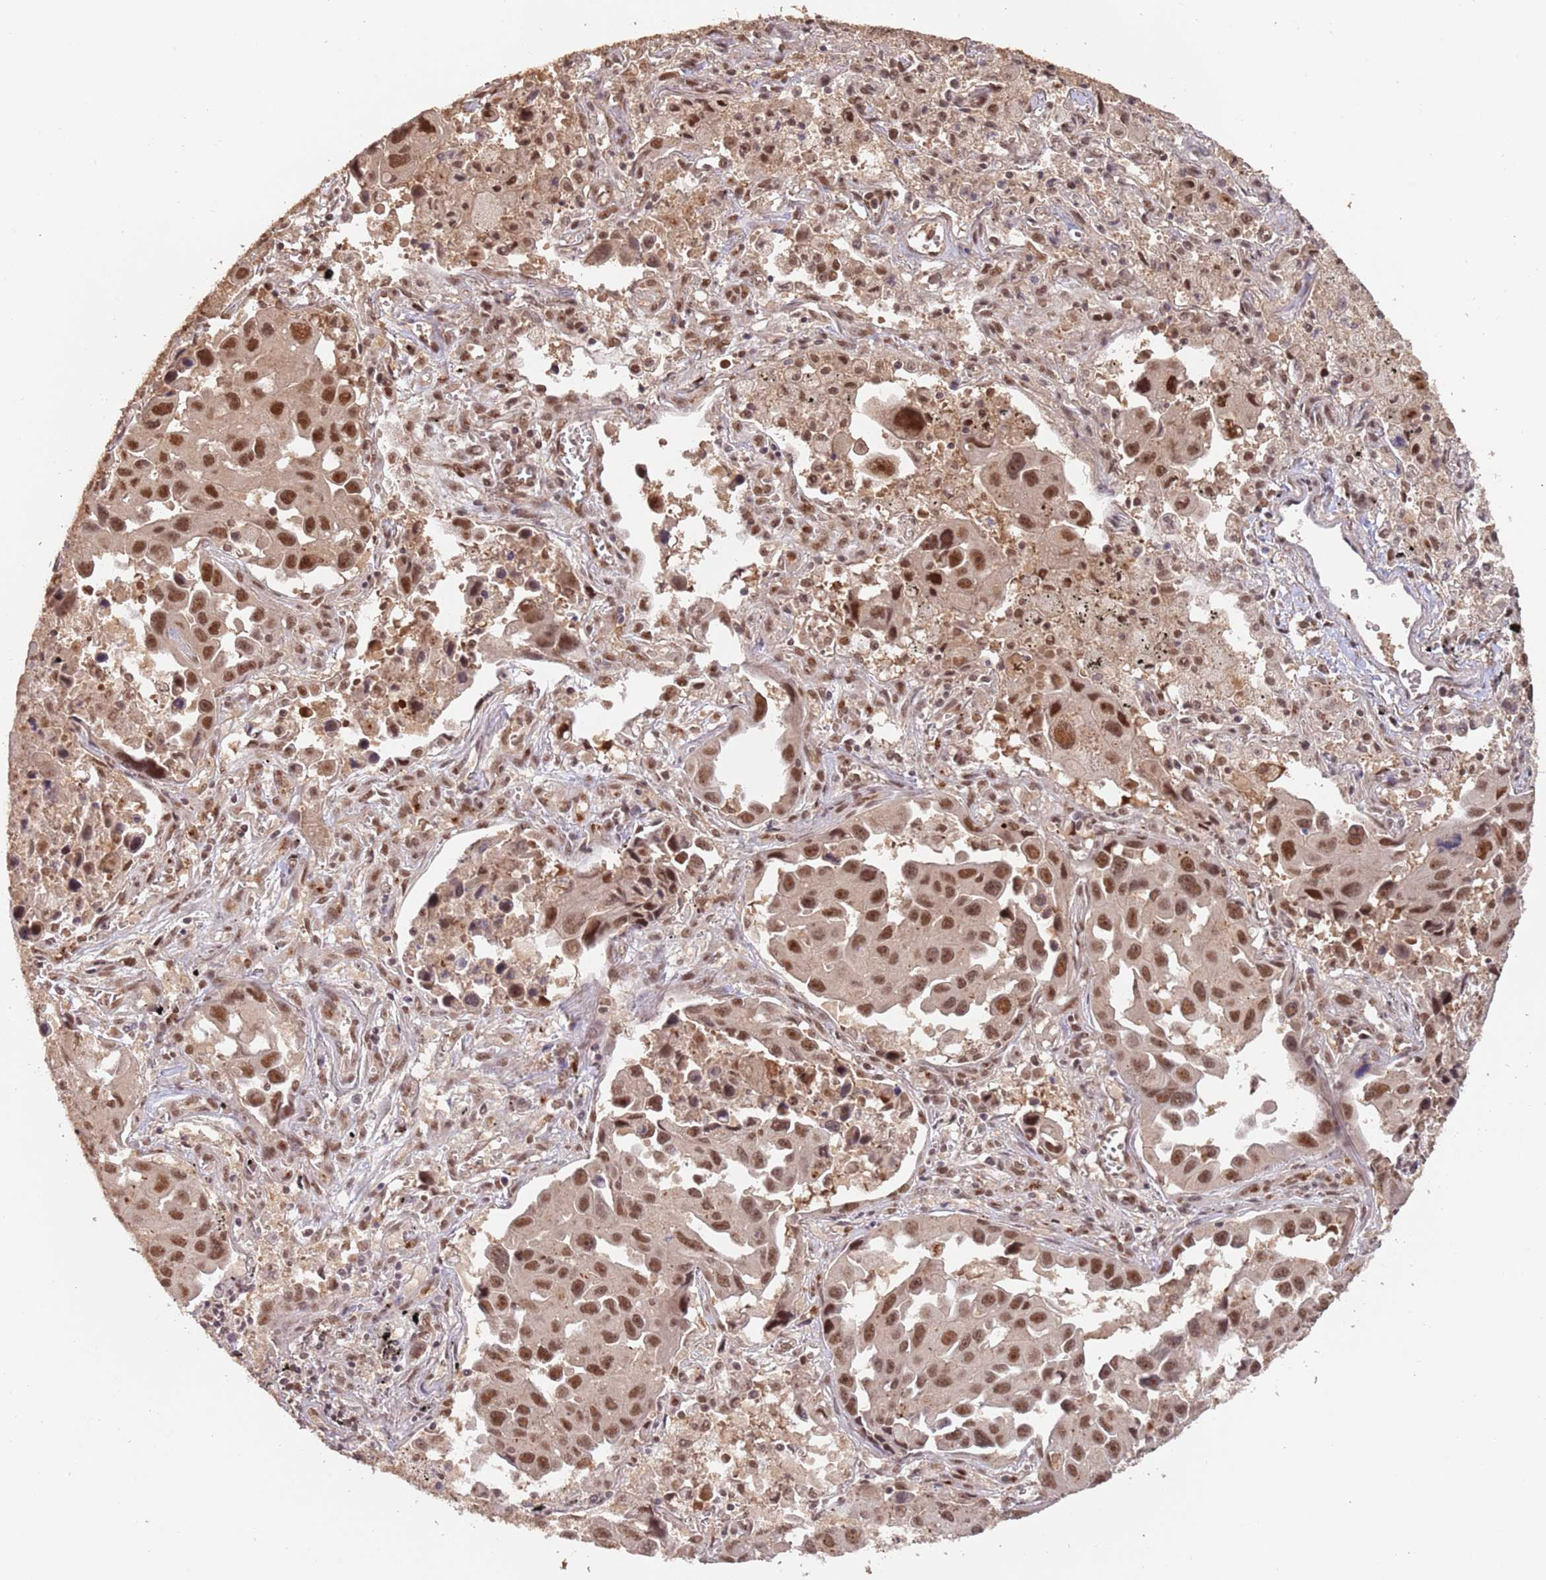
{"staining": {"intensity": "moderate", "quantity": ">75%", "location": "nuclear"}, "tissue": "lung cancer", "cell_type": "Tumor cells", "image_type": "cancer", "snomed": [{"axis": "morphology", "description": "Adenocarcinoma, NOS"}, {"axis": "topography", "description": "Lung"}], "caption": "Immunohistochemistry image of adenocarcinoma (lung) stained for a protein (brown), which demonstrates medium levels of moderate nuclear expression in about >75% of tumor cells.", "gene": "RFXANK", "patient": {"sex": "male", "age": 66}}